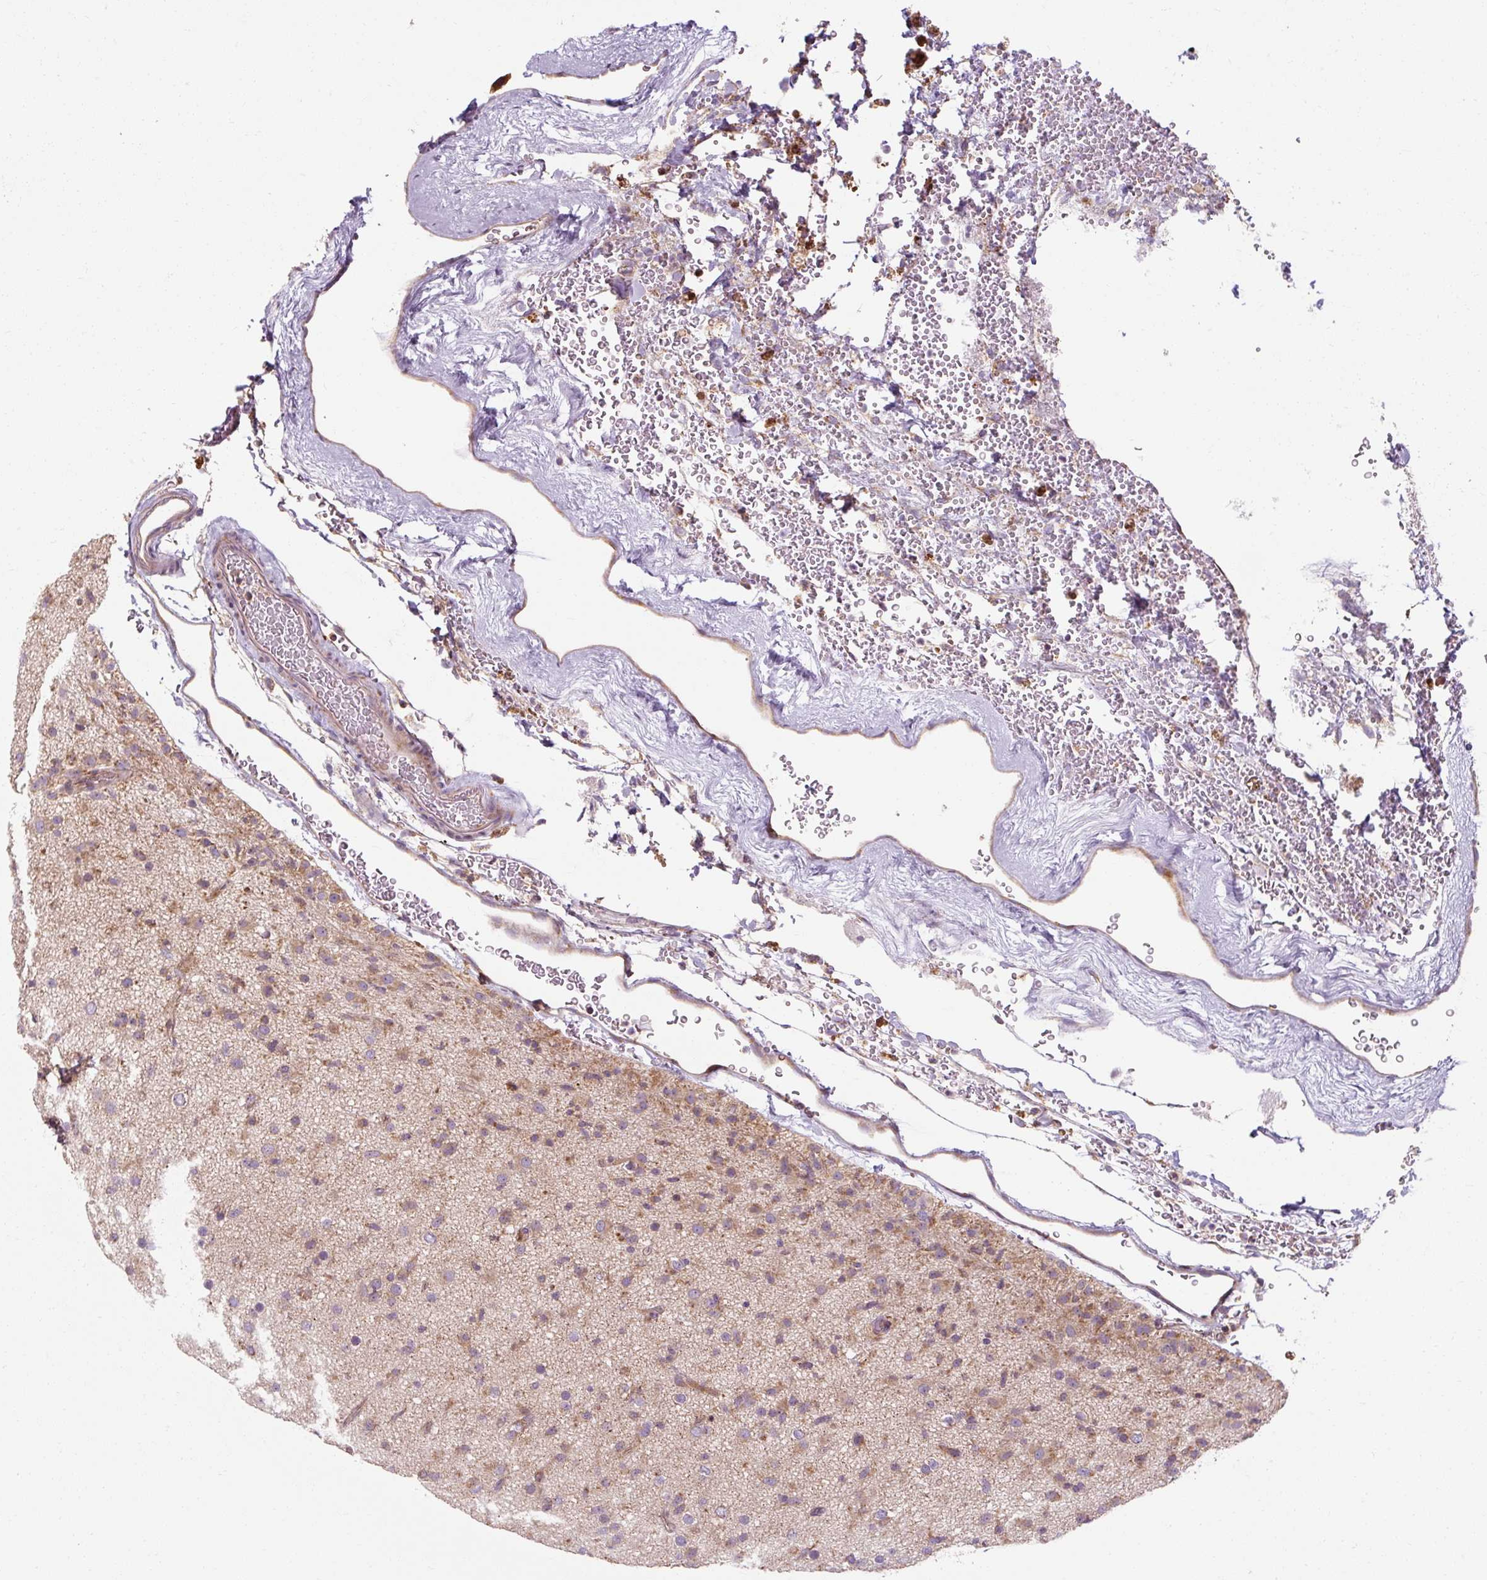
{"staining": {"intensity": "moderate", "quantity": ">75%", "location": "cytoplasmic/membranous"}, "tissue": "glioma", "cell_type": "Tumor cells", "image_type": "cancer", "snomed": [{"axis": "morphology", "description": "Glioma, malignant, Low grade"}, {"axis": "topography", "description": "Brain"}], "caption": "A medium amount of moderate cytoplasmic/membranous staining is seen in approximately >75% of tumor cells in glioma tissue.", "gene": "PRSS48", "patient": {"sex": "male", "age": 65}}